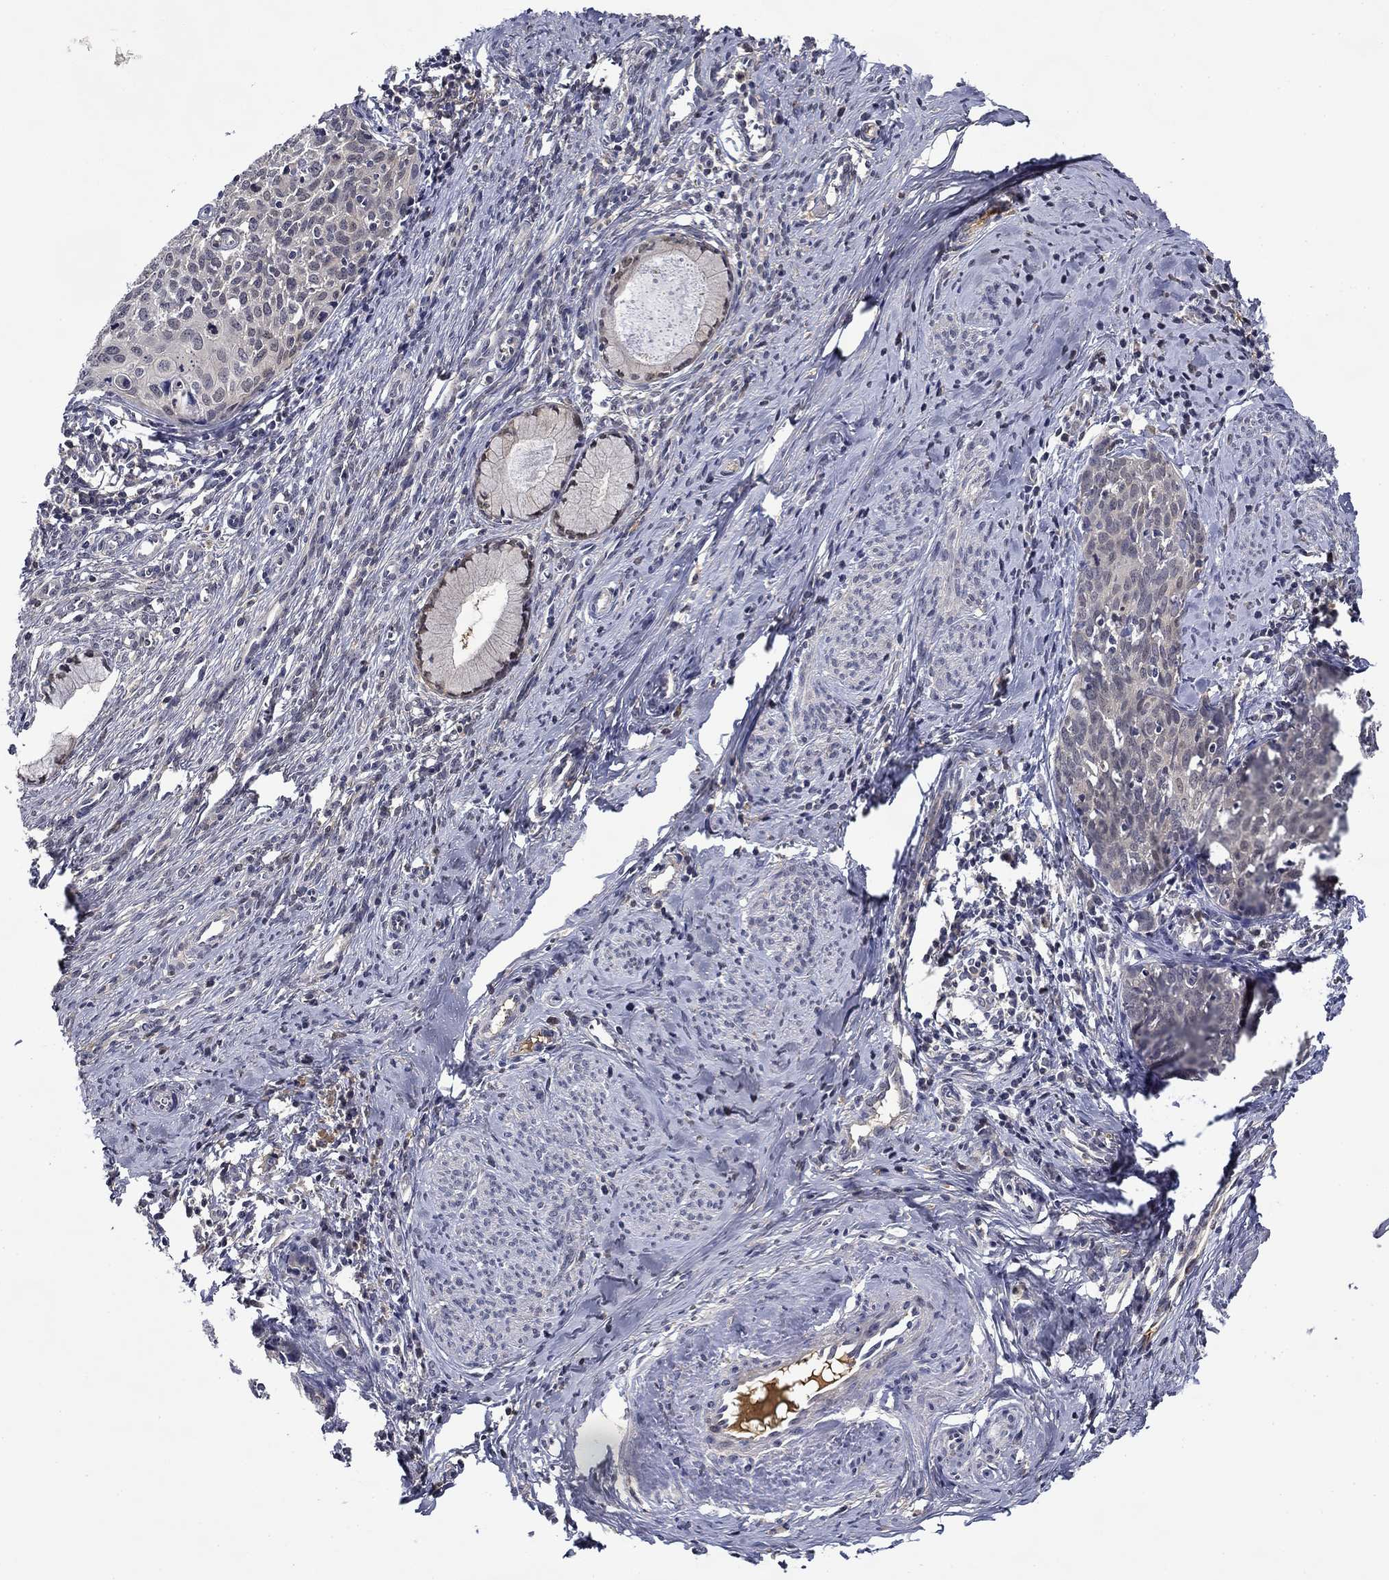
{"staining": {"intensity": "negative", "quantity": "none", "location": "none"}, "tissue": "cervical cancer", "cell_type": "Tumor cells", "image_type": "cancer", "snomed": [{"axis": "morphology", "description": "Squamous cell carcinoma, NOS"}, {"axis": "topography", "description": "Cervix"}], "caption": "IHC histopathology image of neoplastic tissue: human cervical cancer (squamous cell carcinoma) stained with DAB demonstrates no significant protein expression in tumor cells.", "gene": "DDTL", "patient": {"sex": "female", "age": 62}}